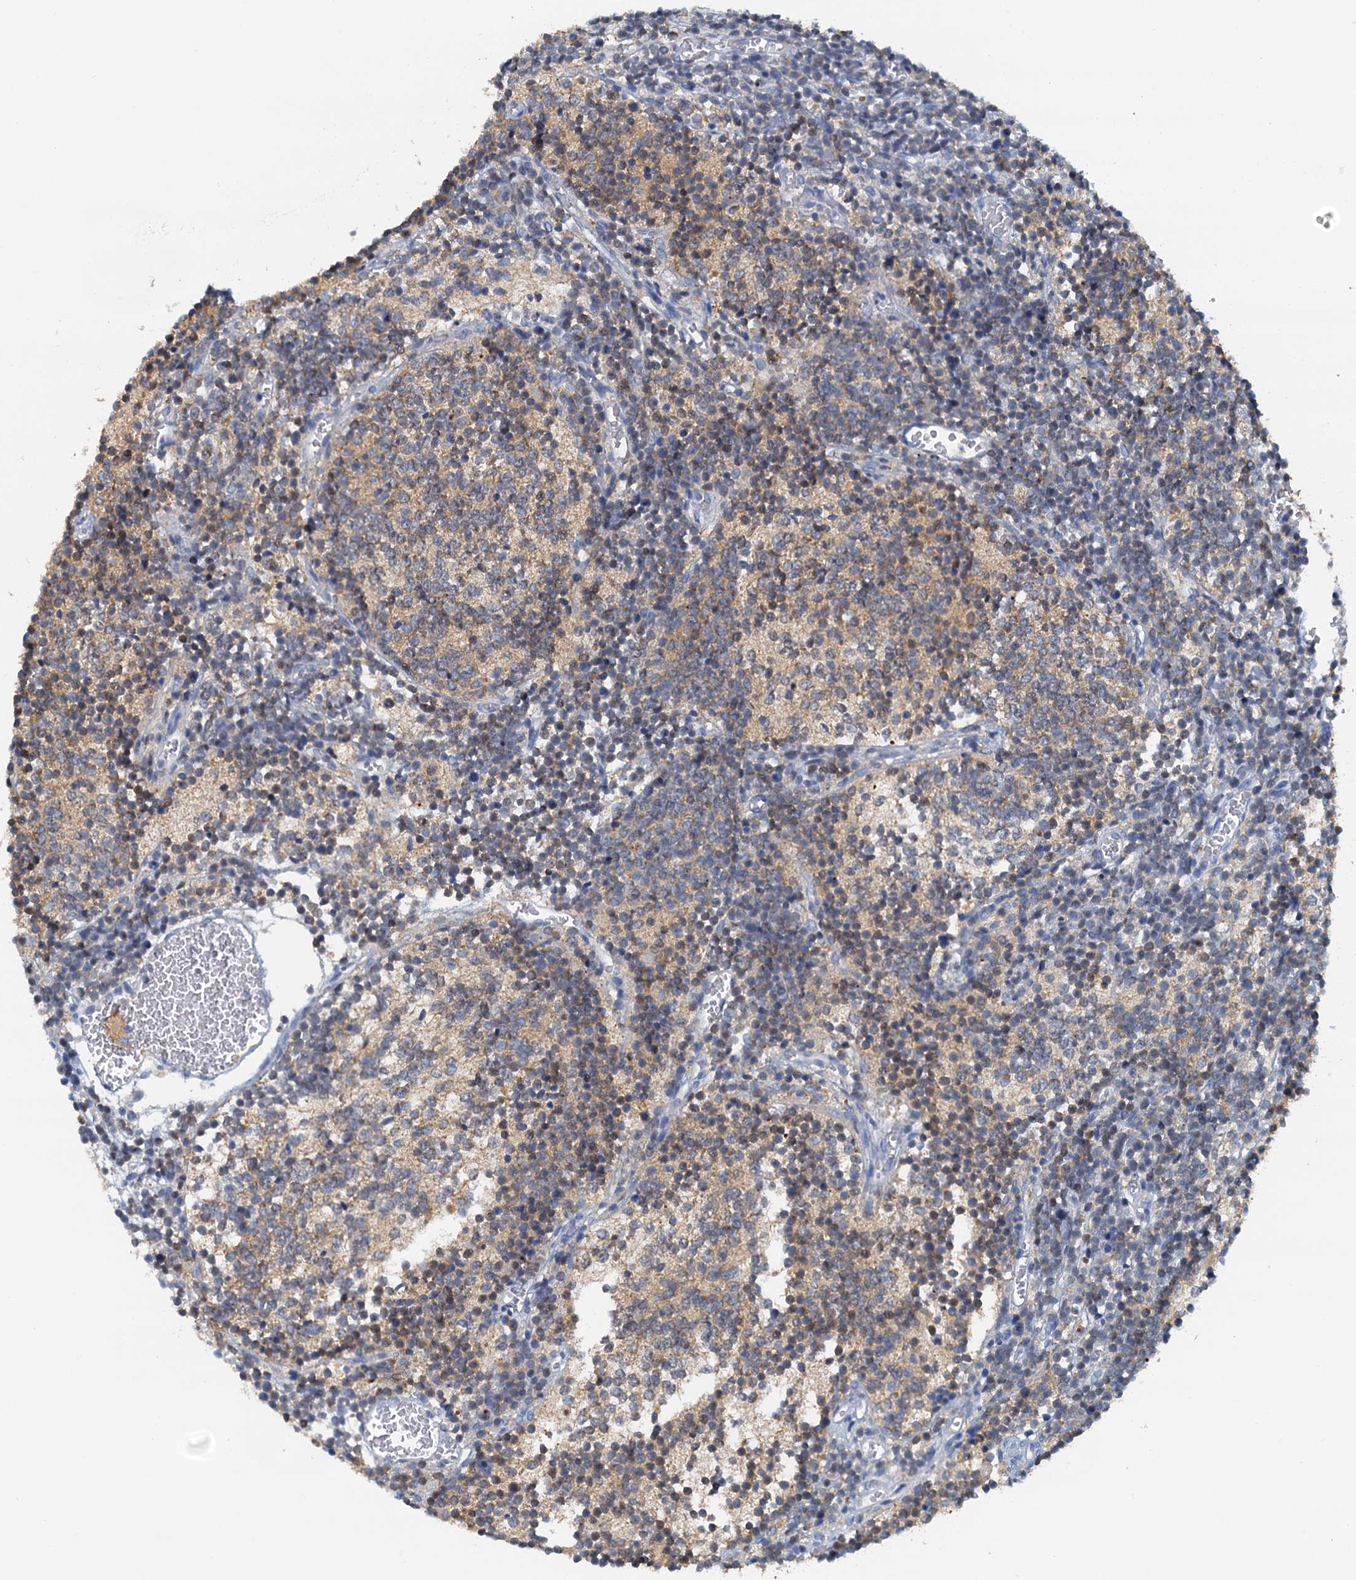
{"staining": {"intensity": "weak", "quantity": "<25%", "location": "cytoplasmic/membranous"}, "tissue": "glioma", "cell_type": "Tumor cells", "image_type": "cancer", "snomed": [{"axis": "morphology", "description": "Glioma, malignant, Low grade"}, {"axis": "topography", "description": "Brain"}], "caption": "DAB immunohistochemical staining of human malignant glioma (low-grade) exhibits no significant positivity in tumor cells.", "gene": "DTD1", "patient": {"sex": "female", "age": 1}}